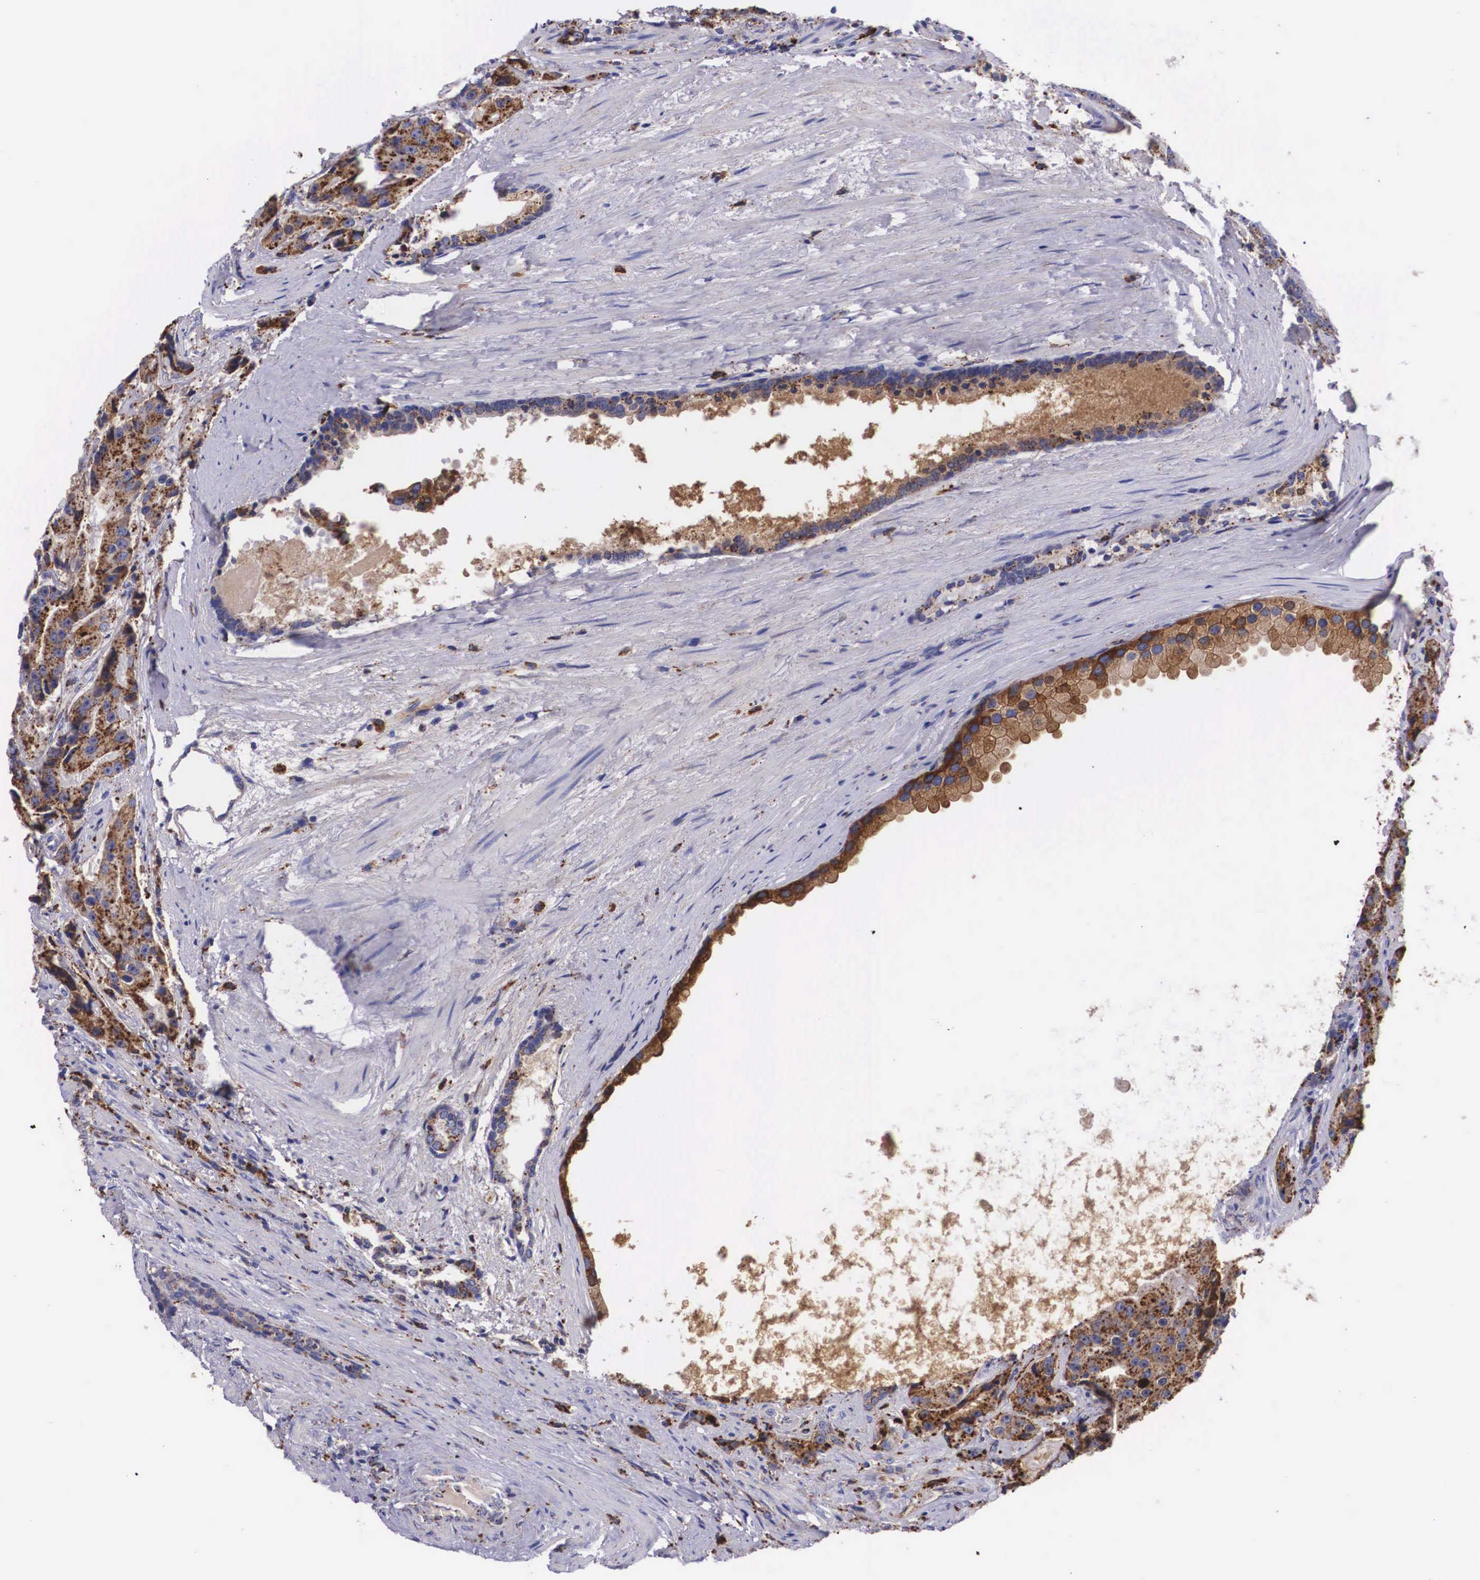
{"staining": {"intensity": "strong", "quantity": ">75%", "location": "cytoplasmic/membranous"}, "tissue": "prostate cancer", "cell_type": "Tumor cells", "image_type": "cancer", "snomed": [{"axis": "morphology", "description": "Adenocarcinoma, Medium grade"}, {"axis": "topography", "description": "Prostate"}], "caption": "The photomicrograph exhibits immunohistochemical staining of prostate cancer (adenocarcinoma (medium-grade)). There is strong cytoplasmic/membranous expression is seen in about >75% of tumor cells.", "gene": "NAGA", "patient": {"sex": "male", "age": 70}}